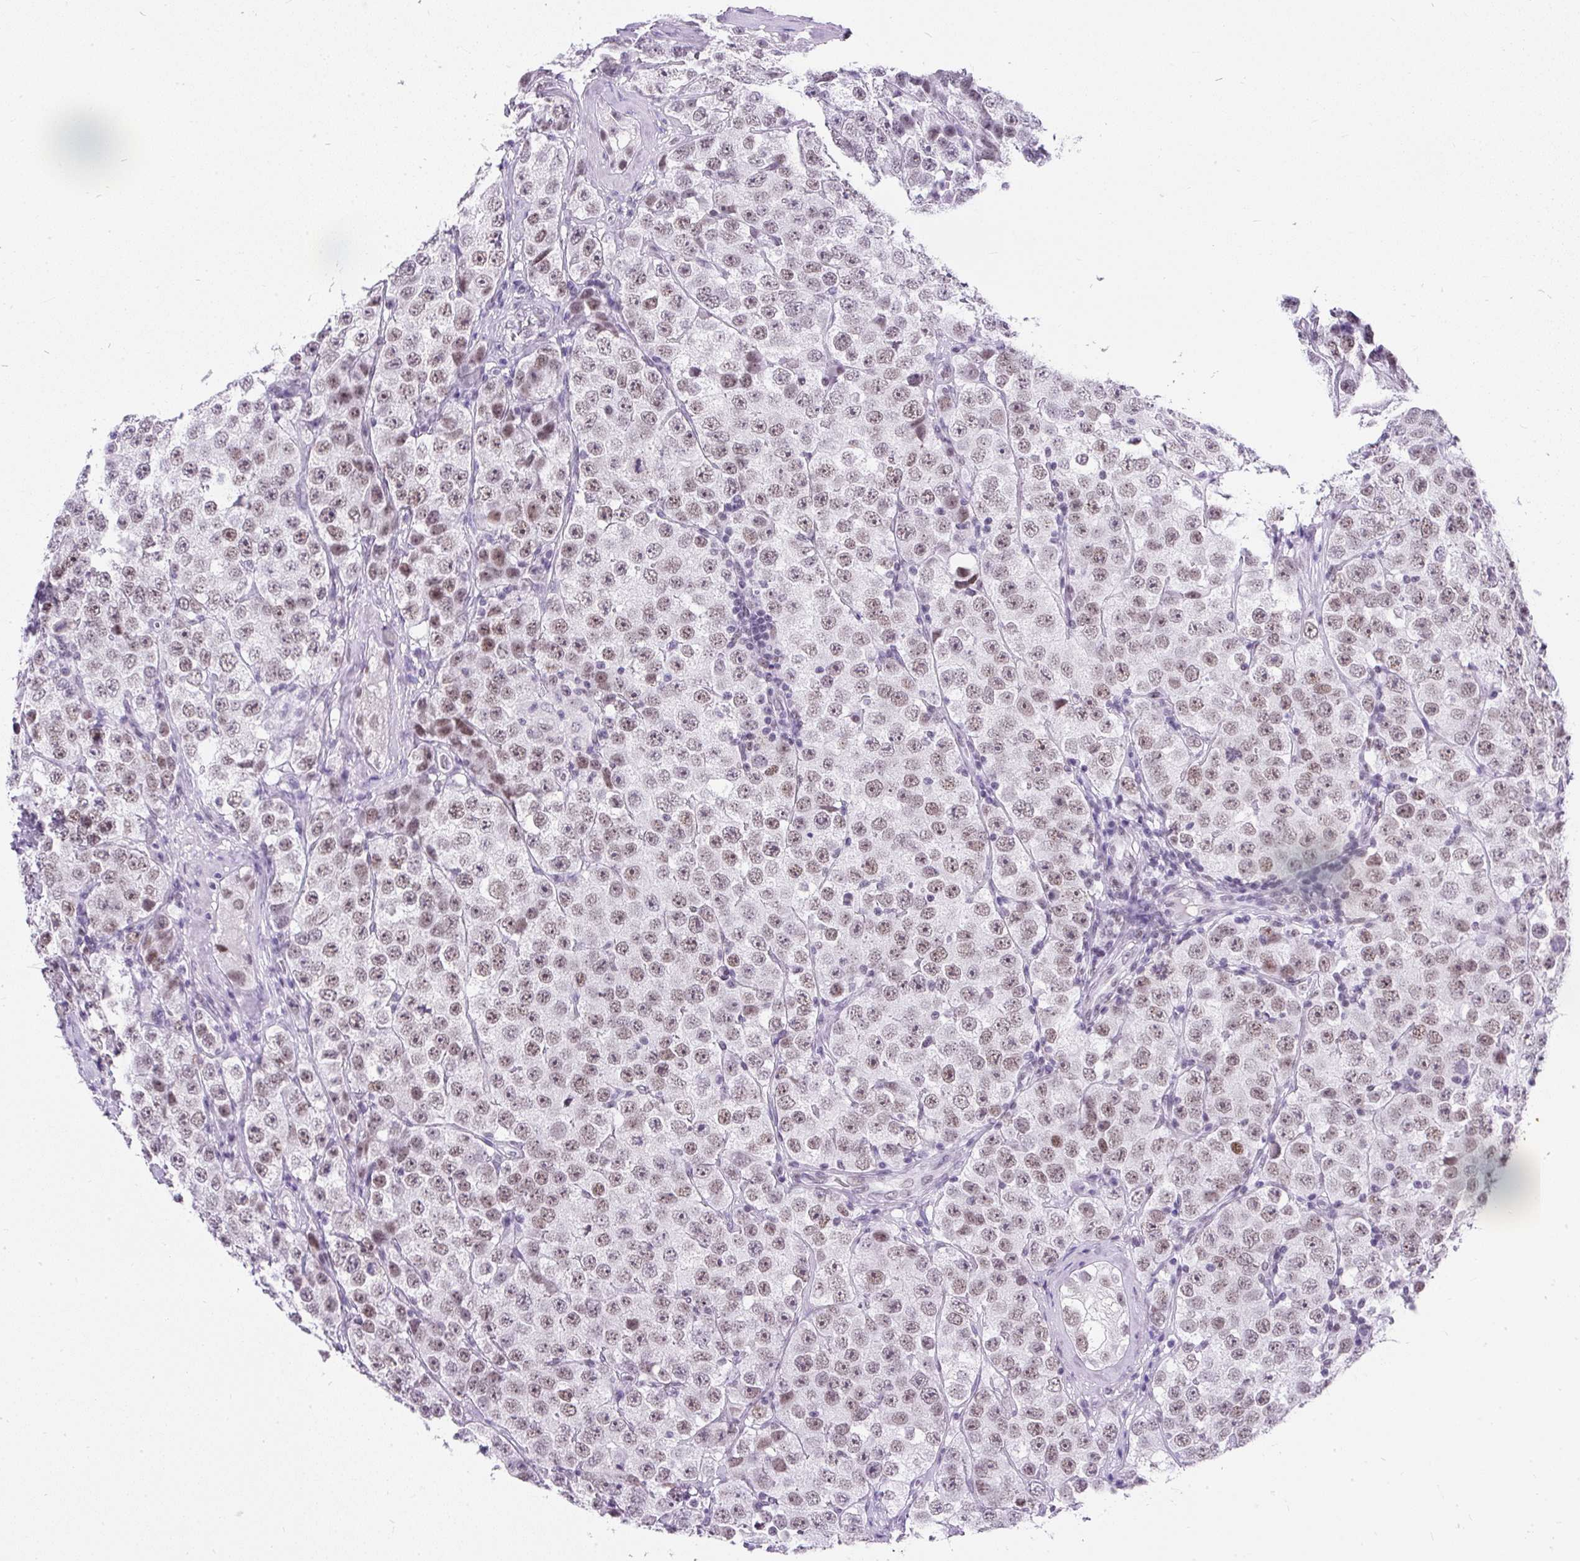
{"staining": {"intensity": "weak", "quantity": ">75%", "location": "nuclear"}, "tissue": "testis cancer", "cell_type": "Tumor cells", "image_type": "cancer", "snomed": [{"axis": "morphology", "description": "Seminoma, NOS"}, {"axis": "topography", "description": "Testis"}], "caption": "Brown immunohistochemical staining in human testis cancer shows weak nuclear staining in about >75% of tumor cells.", "gene": "PLCXD2", "patient": {"sex": "male", "age": 28}}